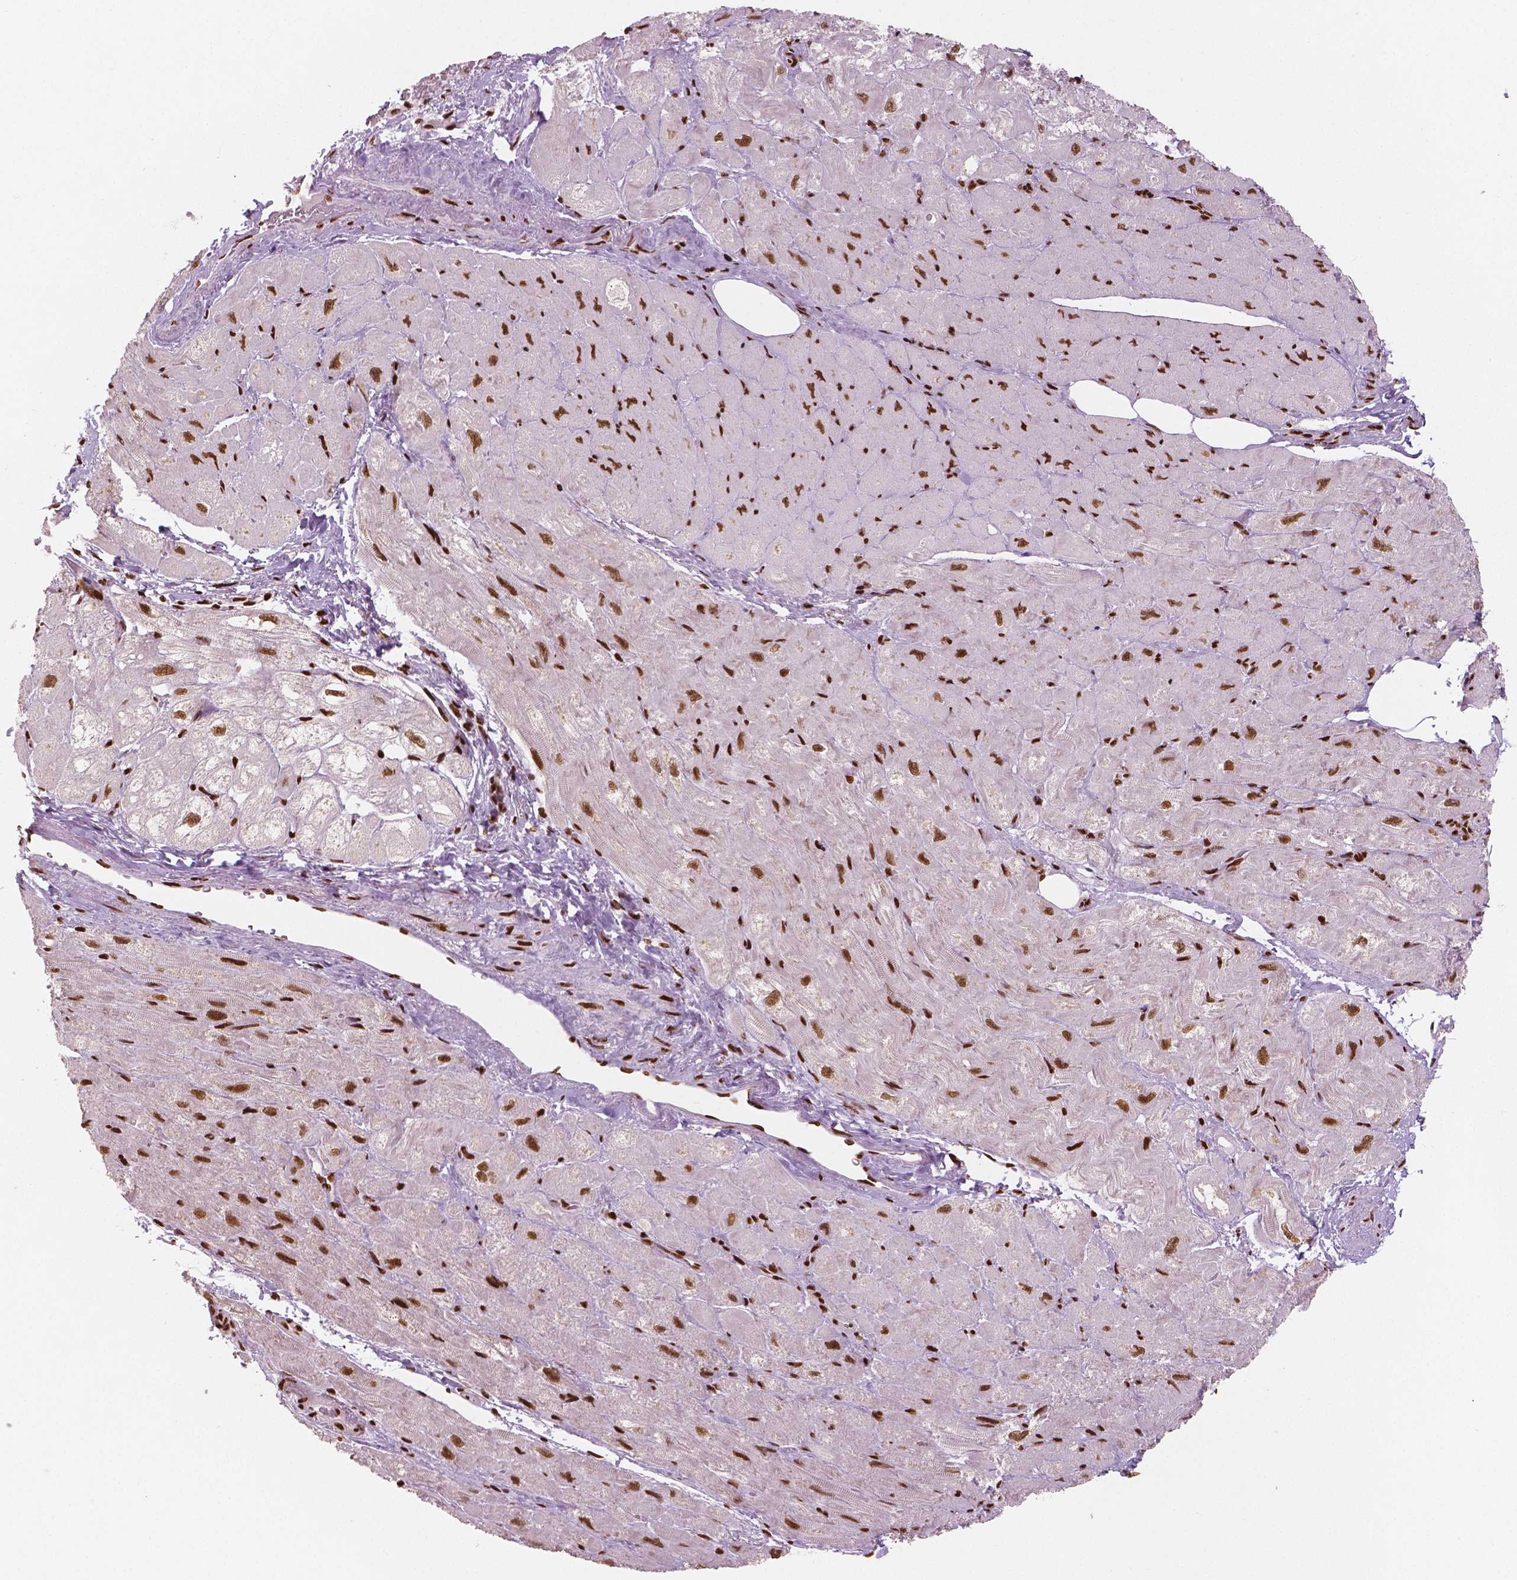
{"staining": {"intensity": "strong", "quantity": "25%-75%", "location": "nuclear"}, "tissue": "heart muscle", "cell_type": "Cardiomyocytes", "image_type": "normal", "snomed": [{"axis": "morphology", "description": "Normal tissue, NOS"}, {"axis": "topography", "description": "Heart"}], "caption": "IHC (DAB (3,3'-diaminobenzidine)) staining of benign heart muscle displays strong nuclear protein staining in about 25%-75% of cardiomyocytes. (DAB IHC with brightfield microscopy, high magnification).", "gene": "BRD4", "patient": {"sex": "female", "age": 69}}